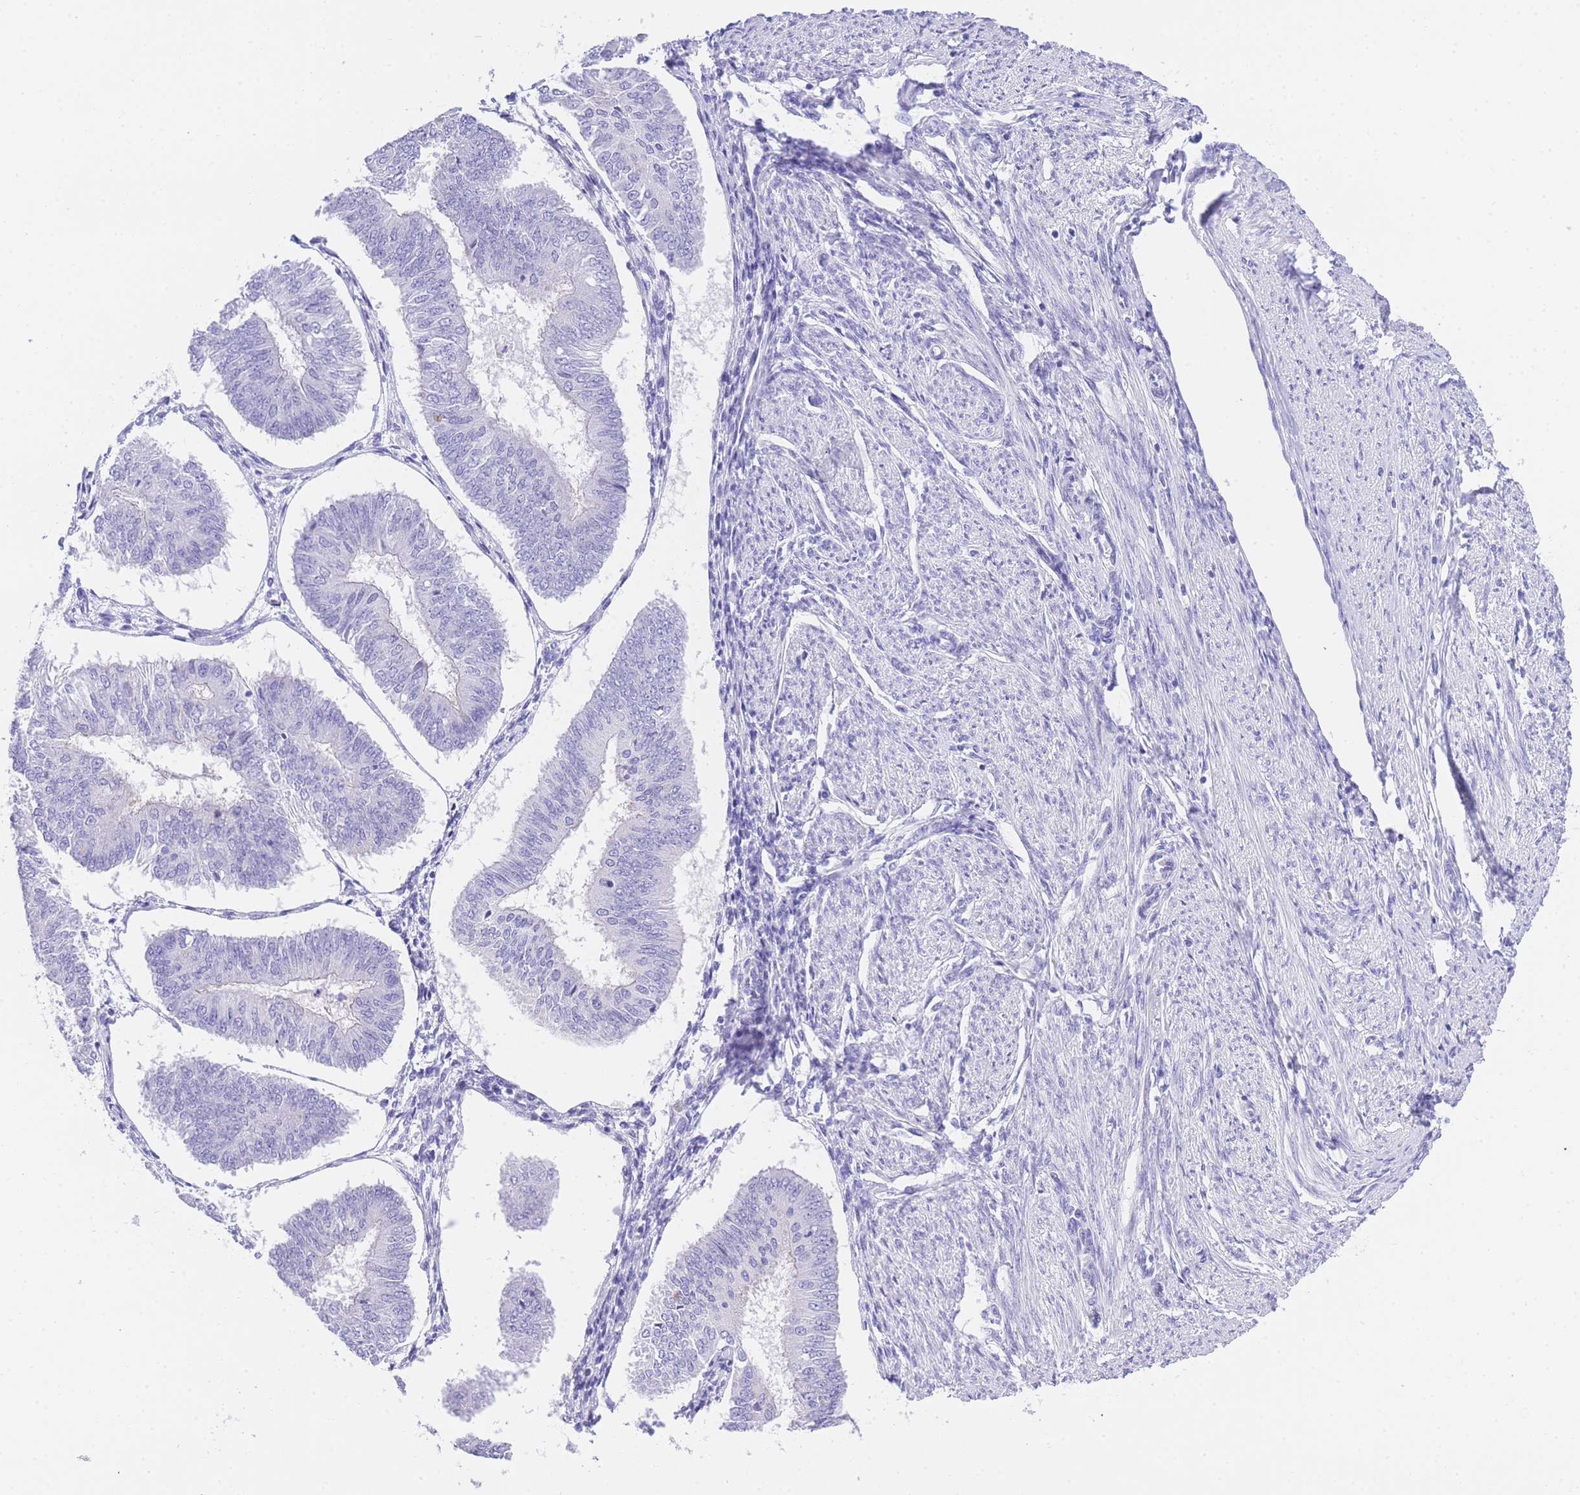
{"staining": {"intensity": "negative", "quantity": "none", "location": "none"}, "tissue": "endometrial cancer", "cell_type": "Tumor cells", "image_type": "cancer", "snomed": [{"axis": "morphology", "description": "Adenocarcinoma, NOS"}, {"axis": "topography", "description": "Endometrium"}], "caption": "Human adenocarcinoma (endometrial) stained for a protein using immunohistochemistry (IHC) exhibits no staining in tumor cells.", "gene": "TIFAB", "patient": {"sex": "female", "age": 58}}